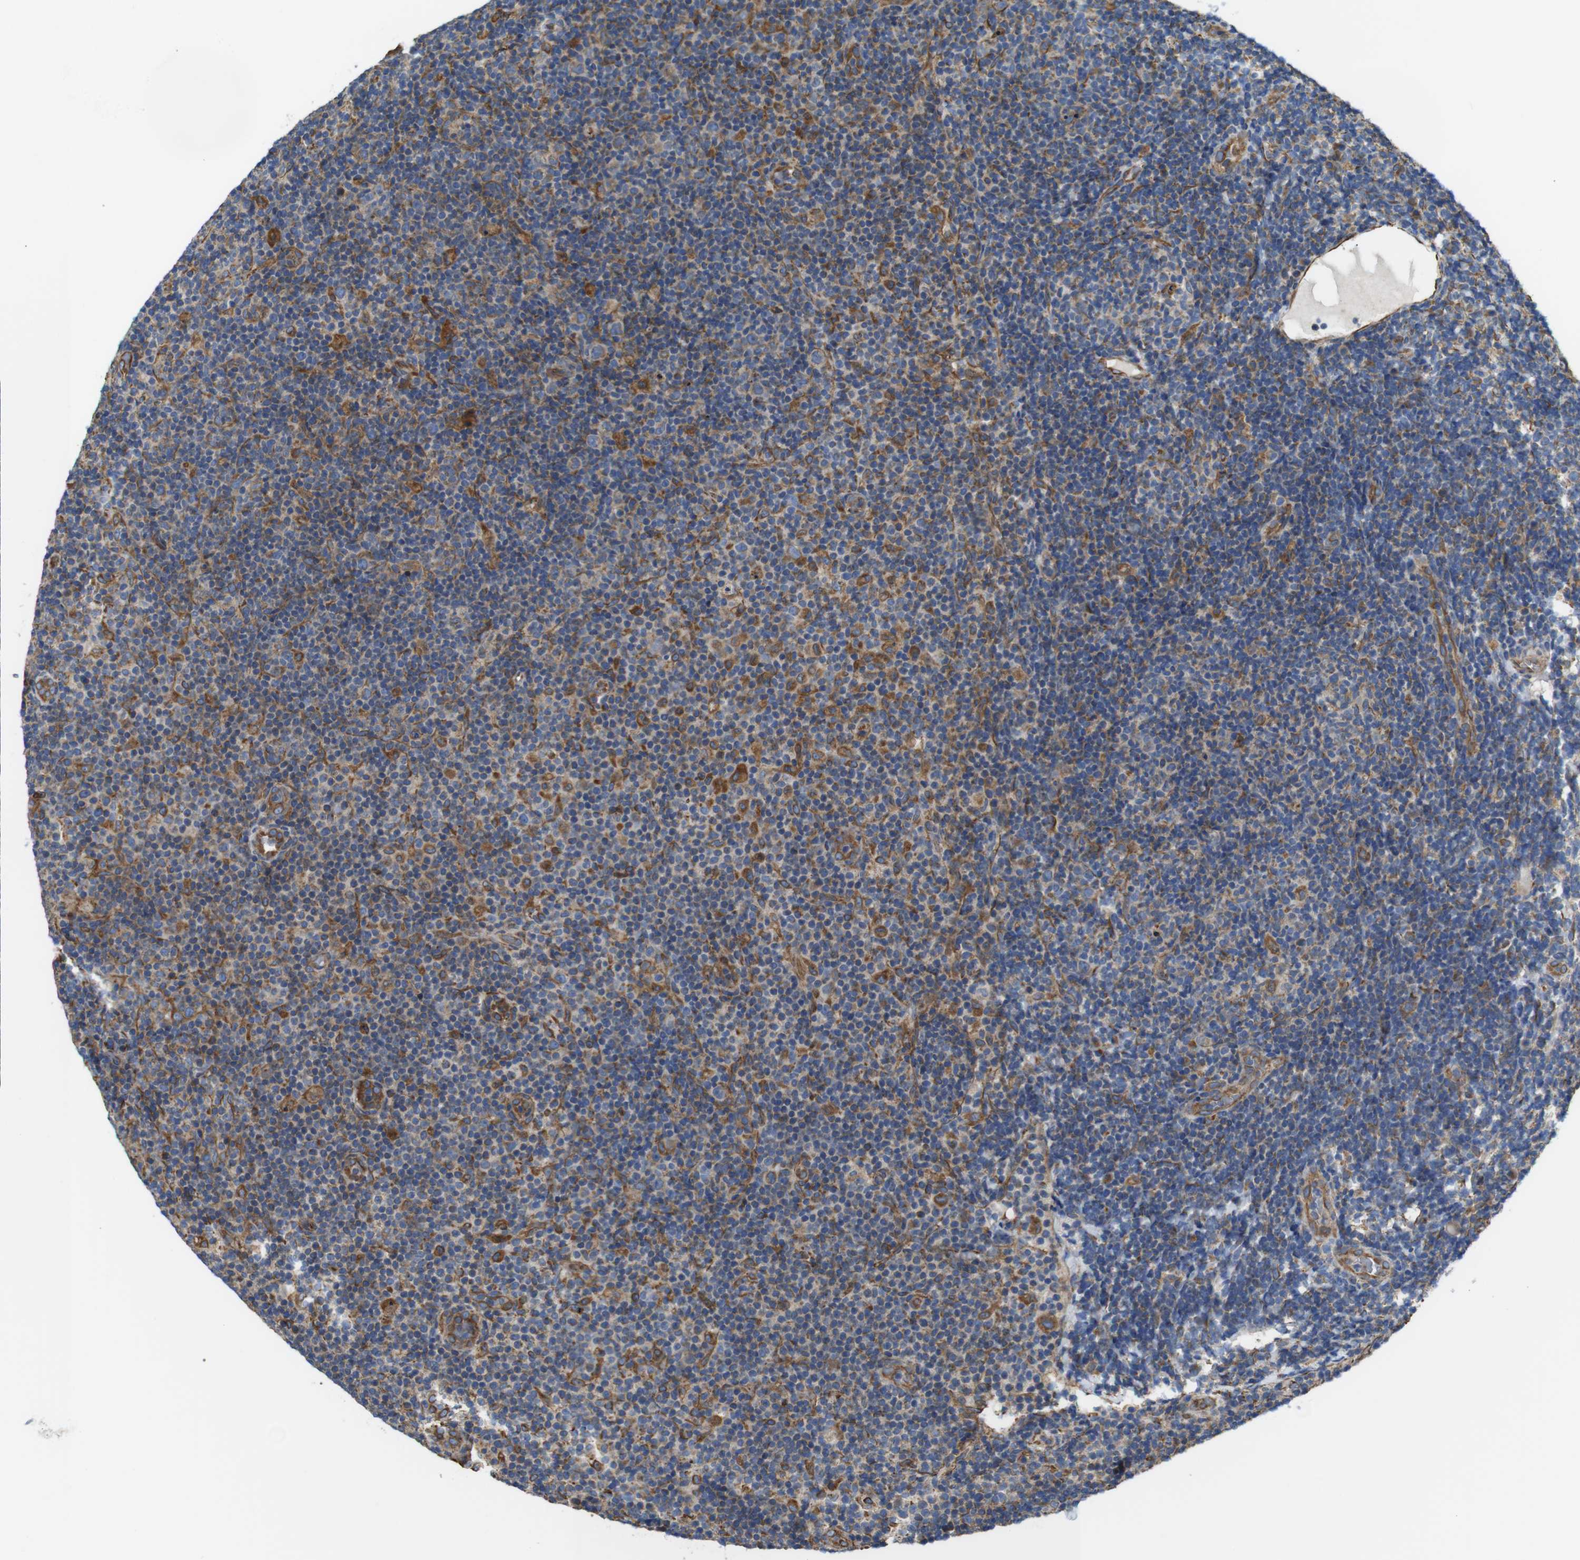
{"staining": {"intensity": "moderate", "quantity": "<25%", "location": "cytoplasmic/membranous"}, "tissue": "lymphoma", "cell_type": "Tumor cells", "image_type": "cancer", "snomed": [{"axis": "morphology", "description": "Malignant lymphoma, non-Hodgkin's type, Low grade"}, {"axis": "topography", "description": "Lymph node"}], "caption": "This histopathology image reveals immunohistochemistry (IHC) staining of low-grade malignant lymphoma, non-Hodgkin's type, with low moderate cytoplasmic/membranous expression in approximately <25% of tumor cells.", "gene": "POMK", "patient": {"sex": "male", "age": 83}}